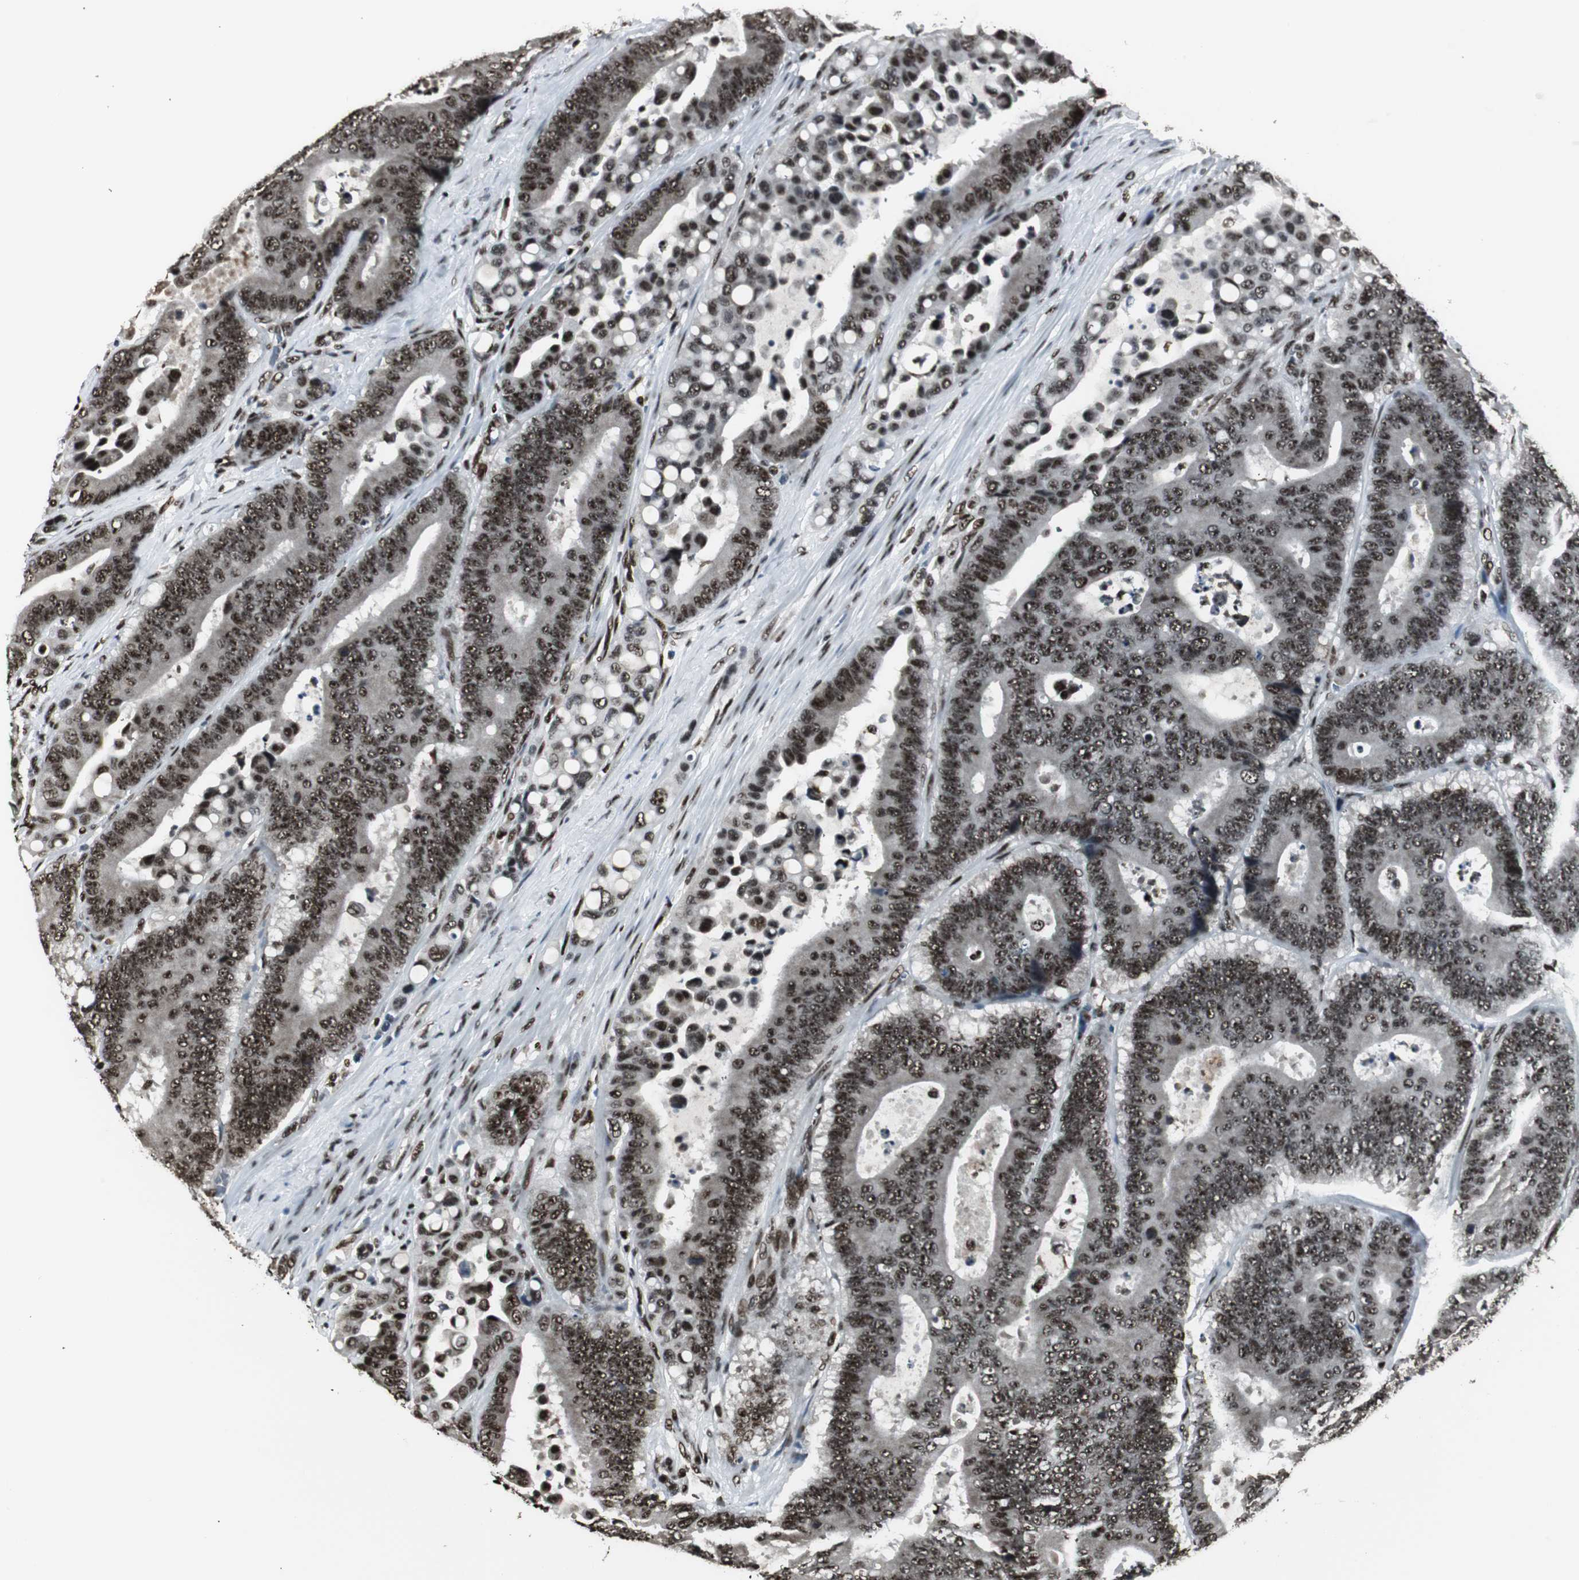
{"staining": {"intensity": "strong", "quantity": ">75%", "location": "nuclear"}, "tissue": "colorectal cancer", "cell_type": "Tumor cells", "image_type": "cancer", "snomed": [{"axis": "morphology", "description": "Normal tissue, NOS"}, {"axis": "morphology", "description": "Adenocarcinoma, NOS"}, {"axis": "topography", "description": "Colon"}], "caption": "The immunohistochemical stain highlights strong nuclear expression in tumor cells of colorectal cancer (adenocarcinoma) tissue.", "gene": "PARN", "patient": {"sex": "male", "age": 82}}